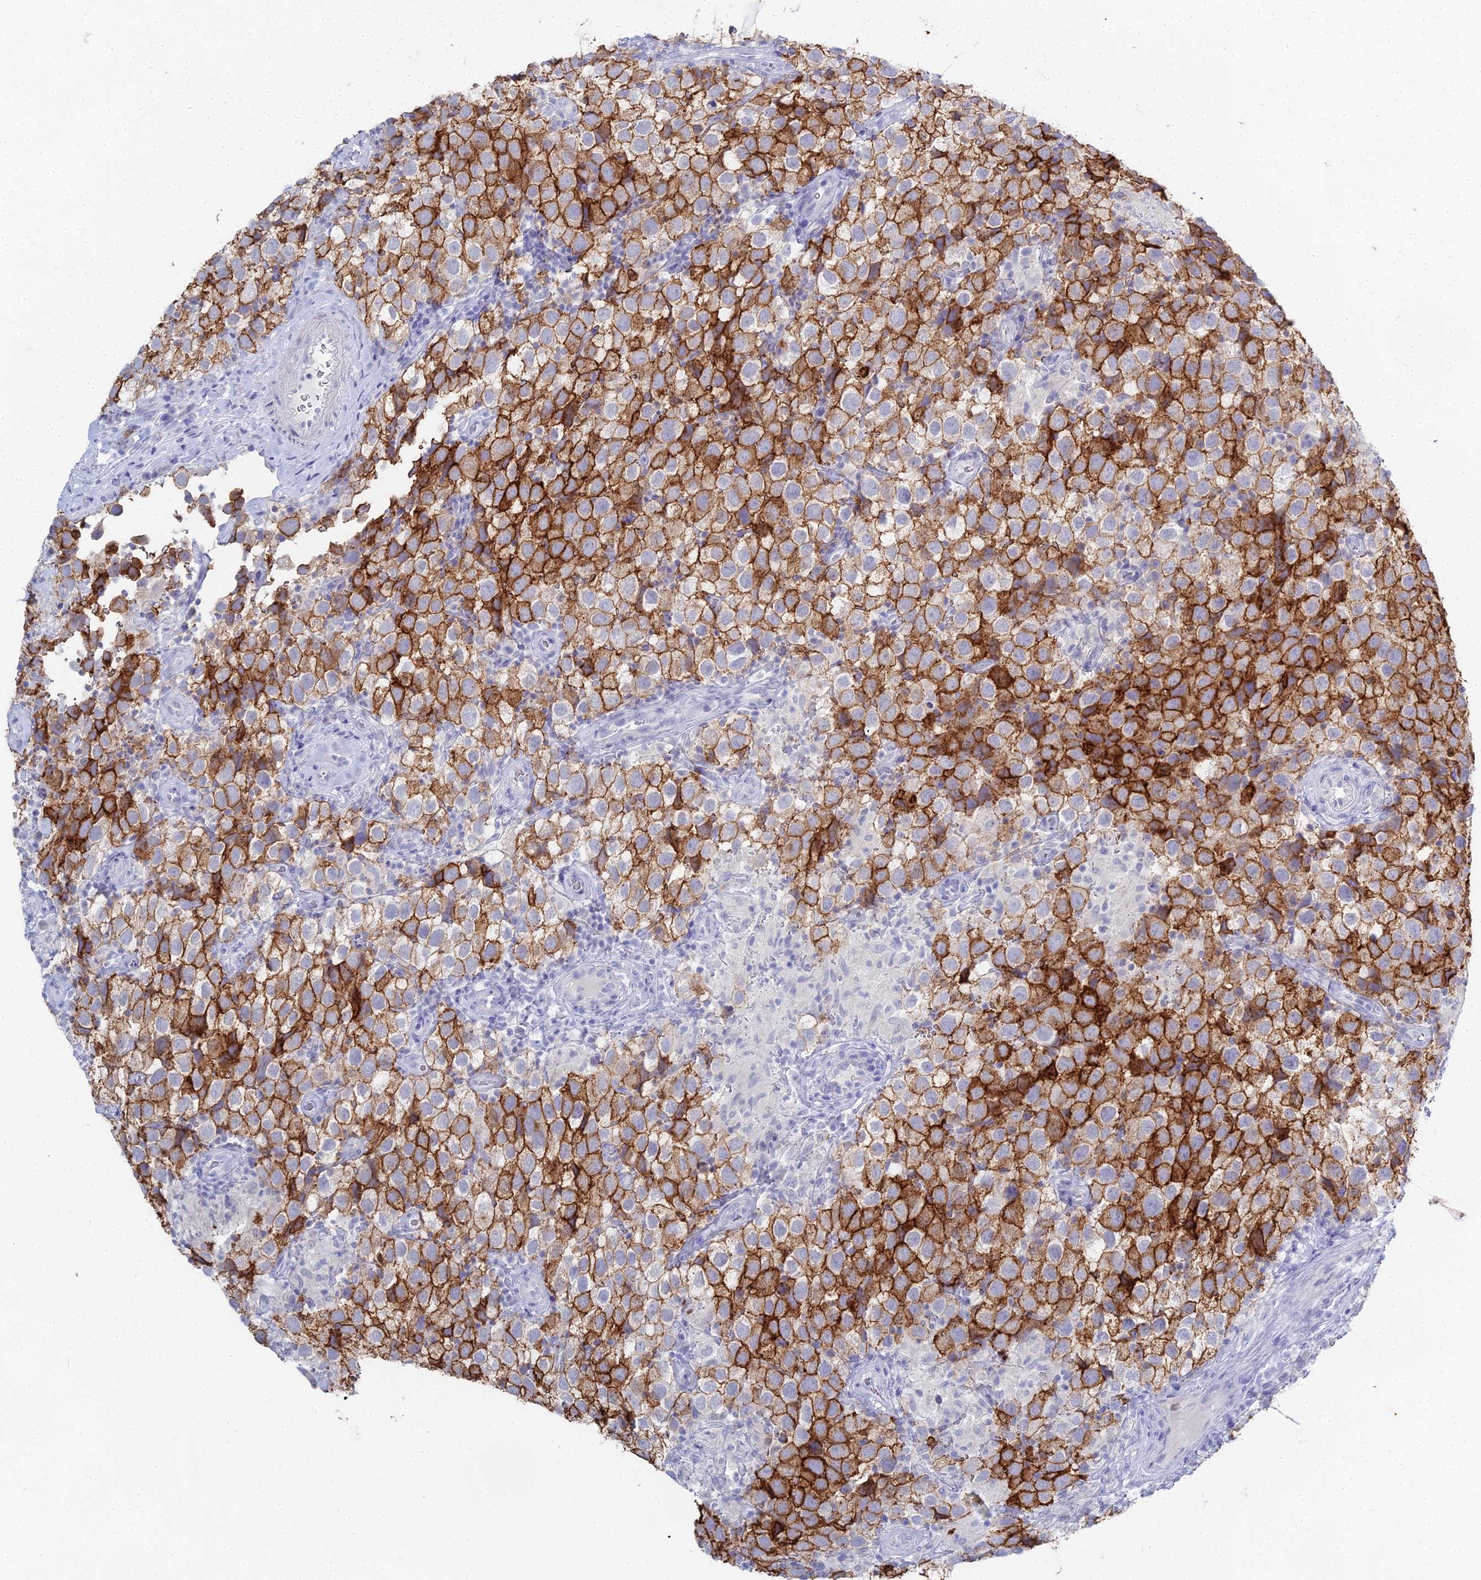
{"staining": {"intensity": "strong", "quantity": ">75%", "location": "cytoplasmic/membranous"}, "tissue": "testis cancer", "cell_type": "Tumor cells", "image_type": "cancer", "snomed": [{"axis": "morphology", "description": "Seminoma, NOS"}, {"axis": "morphology", "description": "Carcinoma, Embryonal, NOS"}, {"axis": "topography", "description": "Testis"}], "caption": "Tumor cells display strong cytoplasmic/membranous positivity in about >75% of cells in testis cancer (embryonal carcinoma). The staining was performed using DAB (3,3'-diaminobenzidine), with brown indicating positive protein expression. Nuclei are stained blue with hematoxylin.", "gene": "ALPP", "patient": {"sex": "male", "age": 41}}